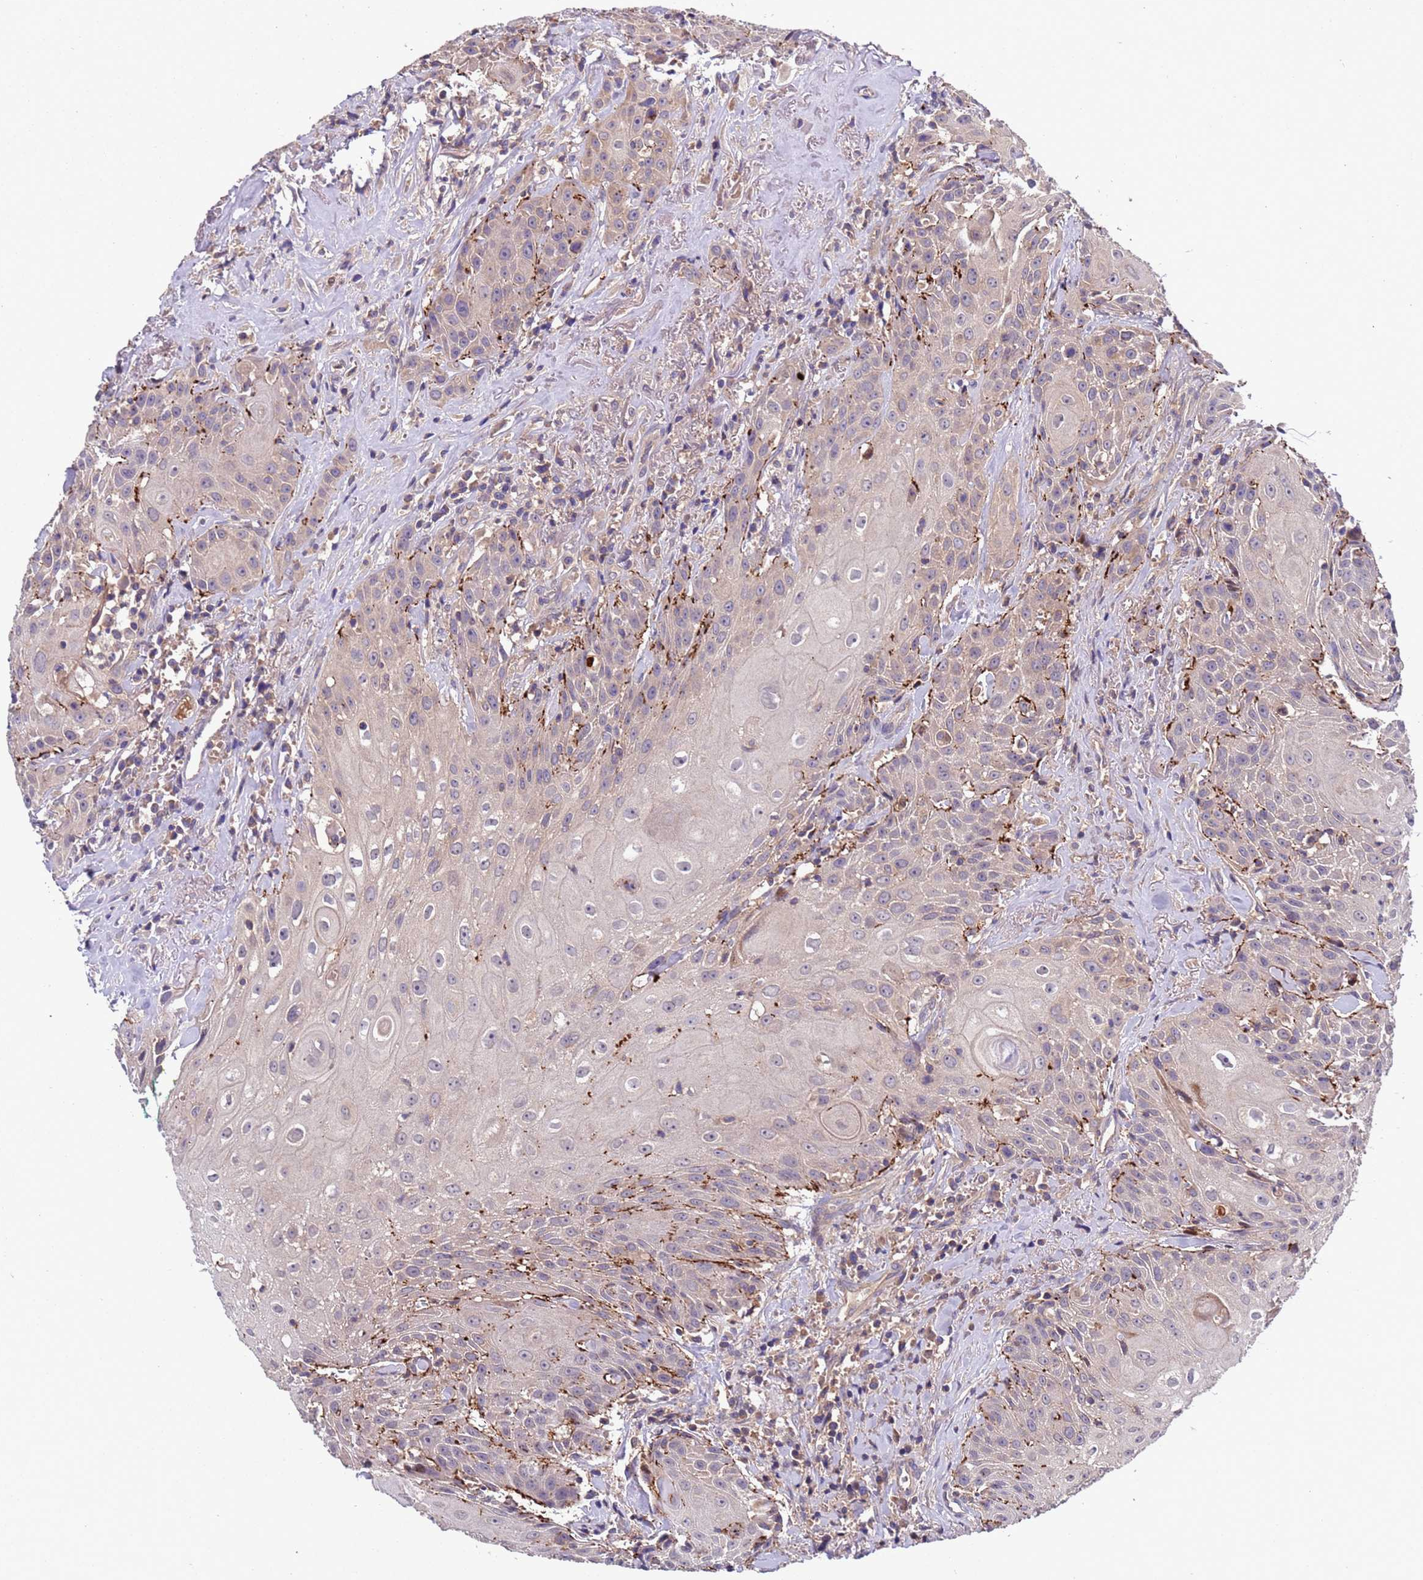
{"staining": {"intensity": "moderate", "quantity": "<25%", "location": "cytoplasmic/membranous"}, "tissue": "head and neck cancer", "cell_type": "Tumor cells", "image_type": "cancer", "snomed": [{"axis": "morphology", "description": "Squamous cell carcinoma, NOS"}, {"axis": "topography", "description": "Oral tissue"}, {"axis": "topography", "description": "Head-Neck"}], "caption": "Head and neck cancer stained for a protein demonstrates moderate cytoplasmic/membranous positivity in tumor cells.", "gene": "PARP16", "patient": {"sex": "female", "age": 82}}